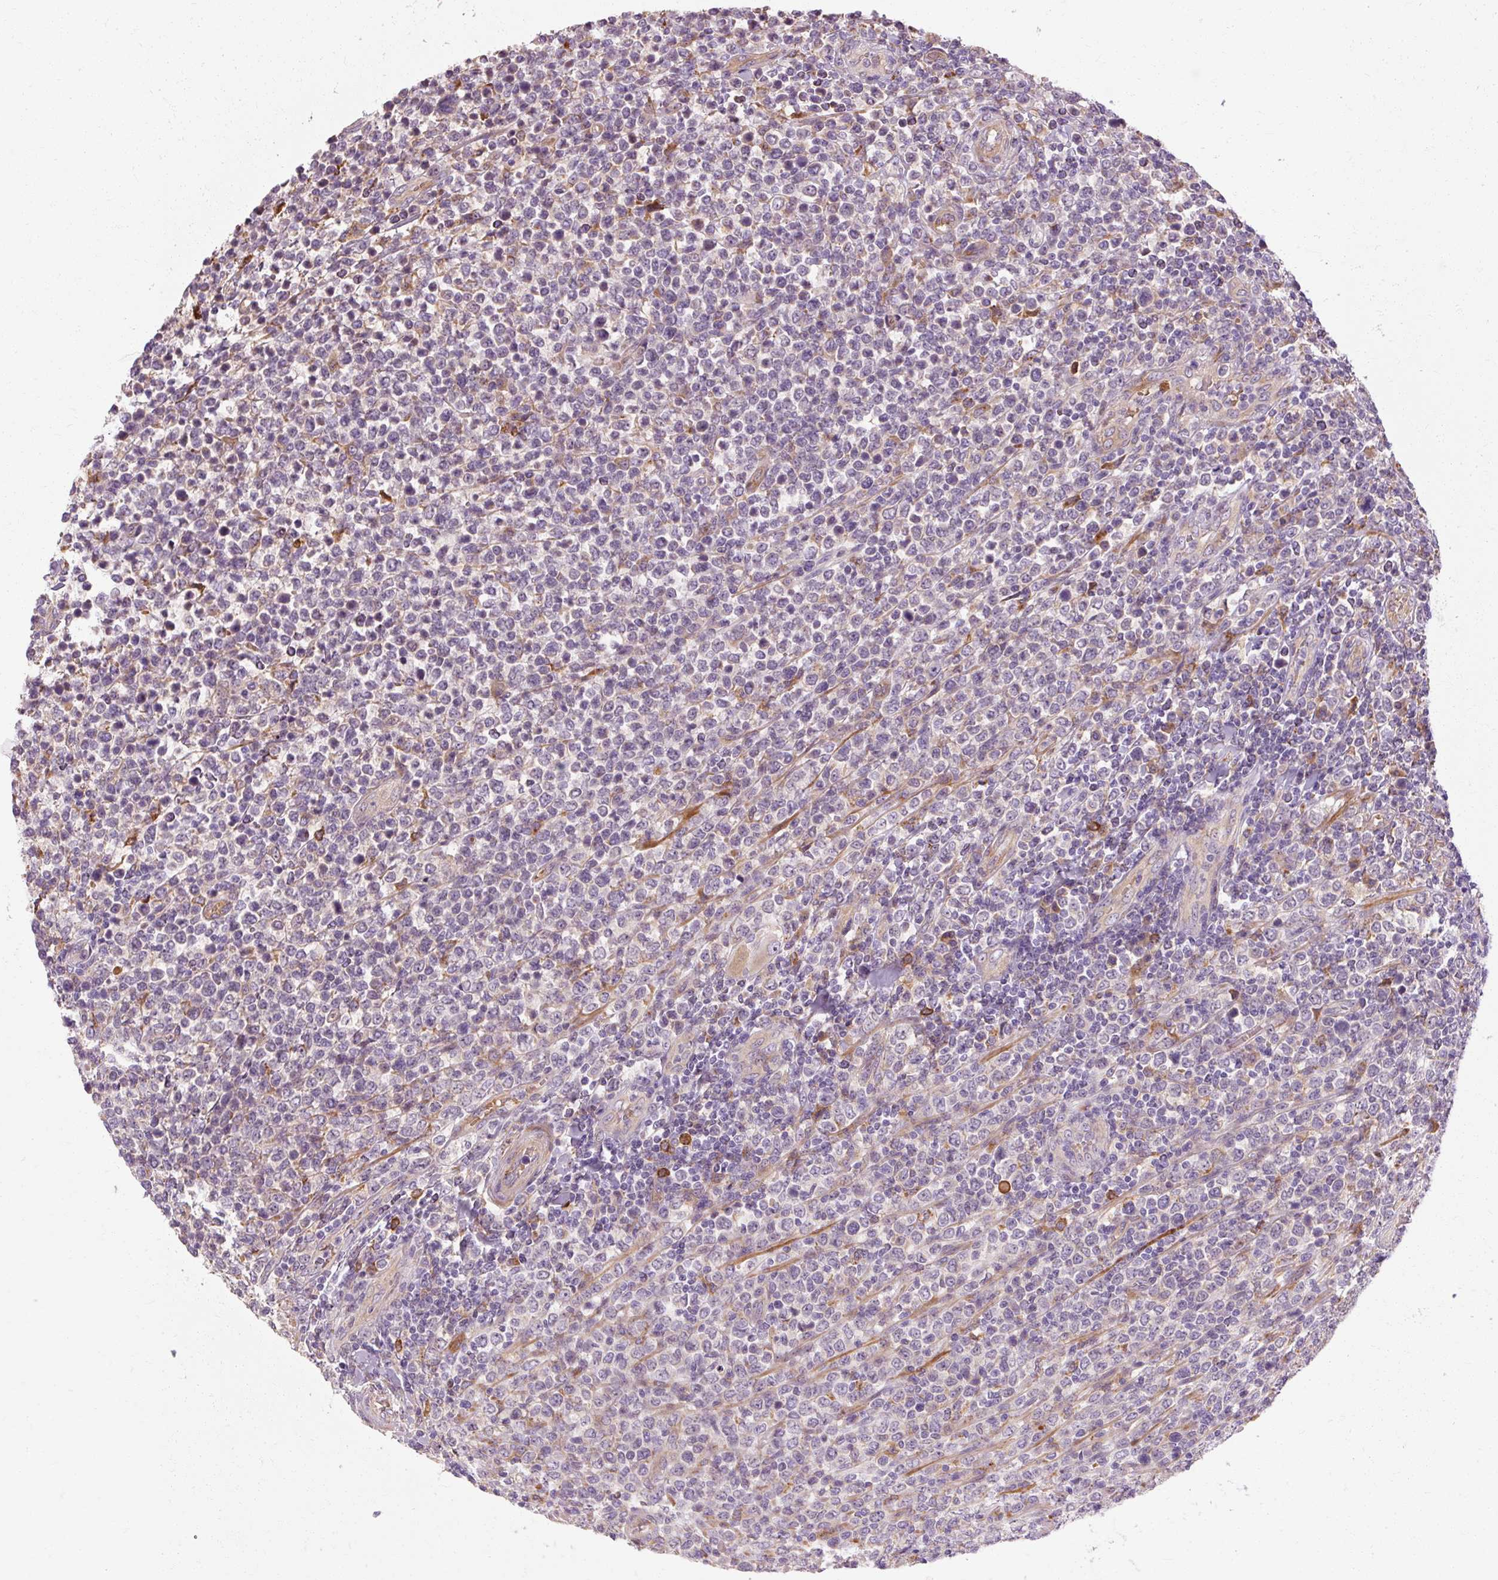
{"staining": {"intensity": "negative", "quantity": "none", "location": "none"}, "tissue": "lymphoma", "cell_type": "Tumor cells", "image_type": "cancer", "snomed": [{"axis": "morphology", "description": "Malignant lymphoma, non-Hodgkin's type, High grade"}, {"axis": "topography", "description": "Soft tissue"}], "caption": "A photomicrograph of high-grade malignant lymphoma, non-Hodgkin's type stained for a protein shows no brown staining in tumor cells. (DAB immunohistochemistry, high magnification).", "gene": "TBC1D4", "patient": {"sex": "female", "age": 56}}